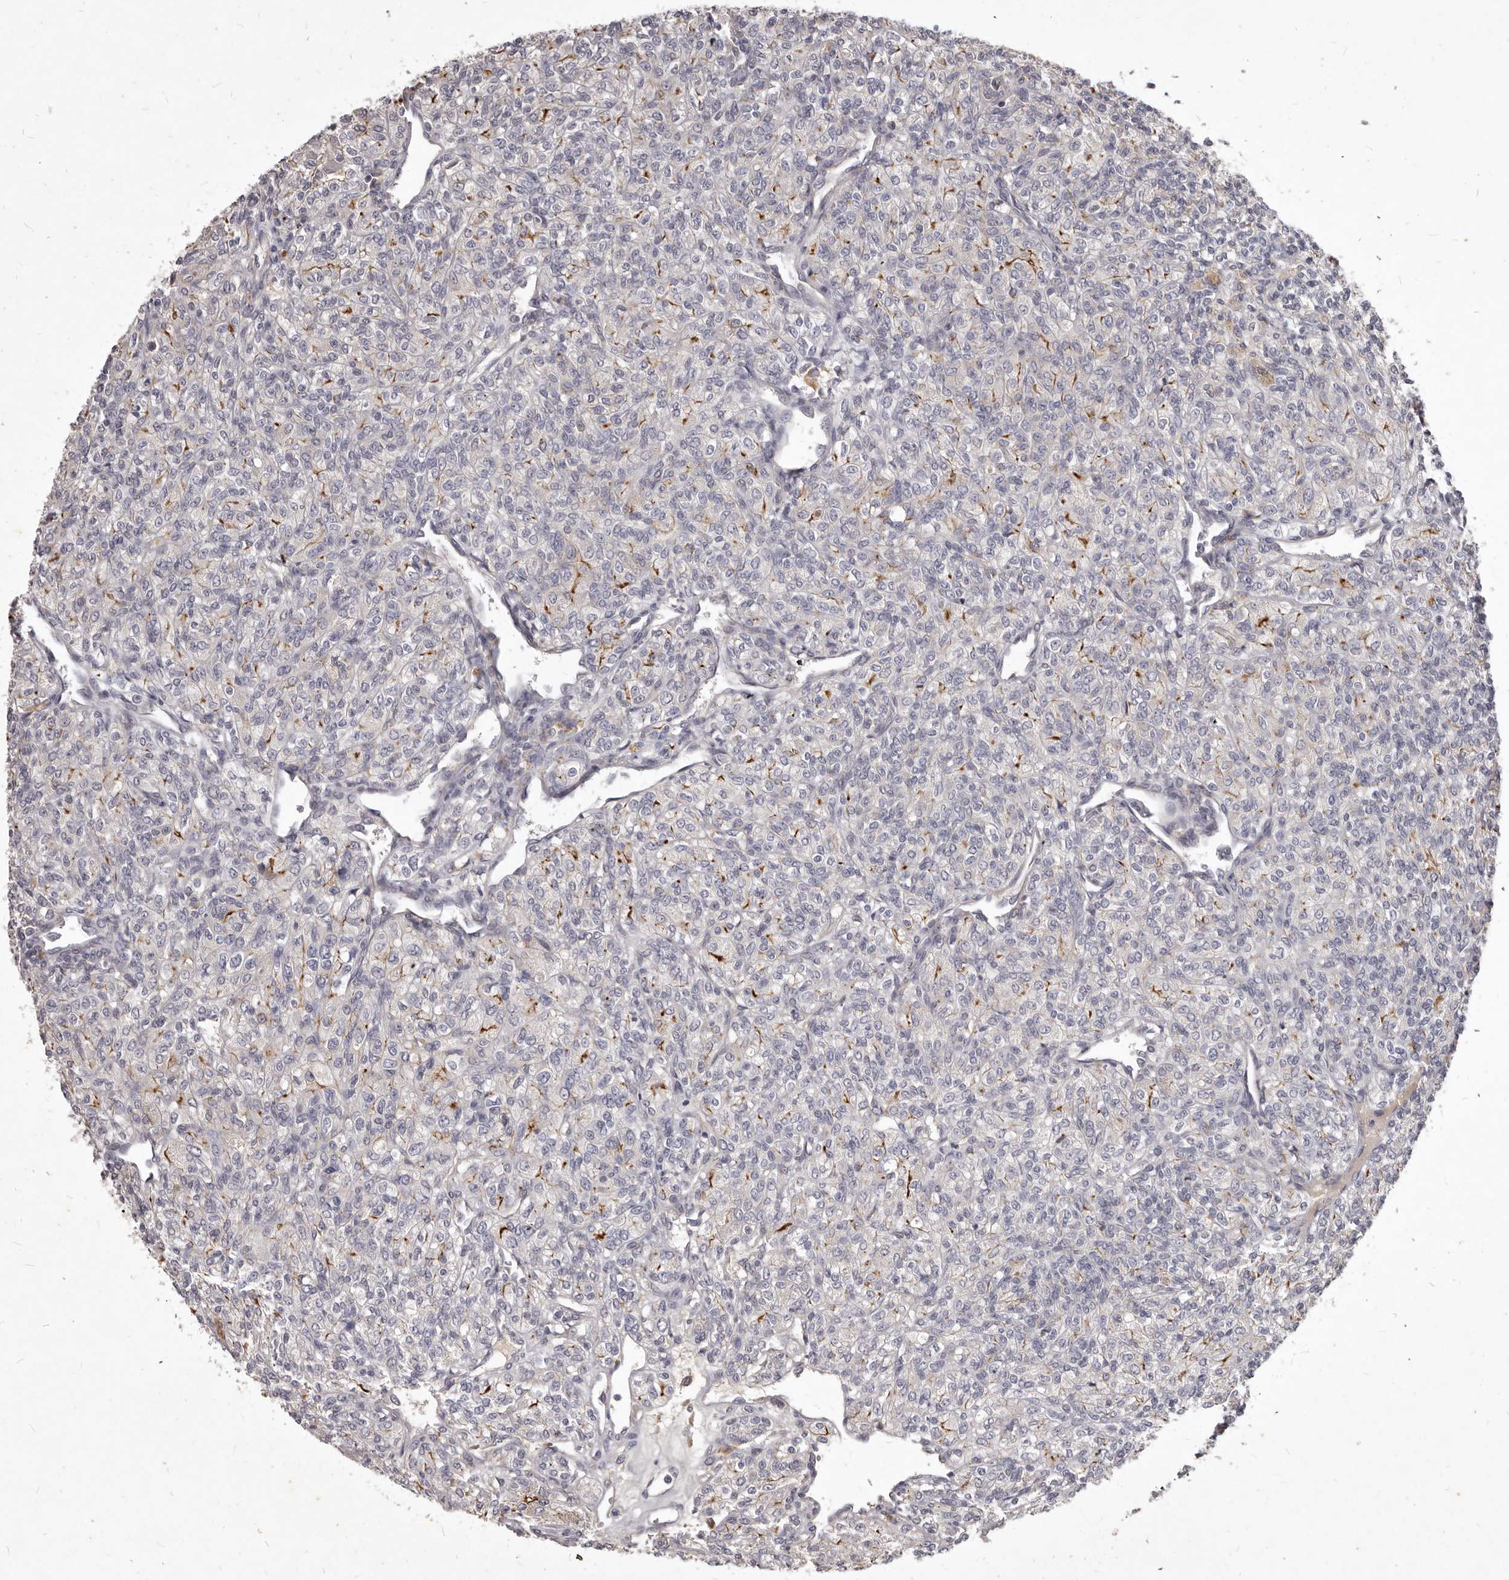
{"staining": {"intensity": "moderate", "quantity": "<25%", "location": "cytoplasmic/membranous"}, "tissue": "renal cancer", "cell_type": "Tumor cells", "image_type": "cancer", "snomed": [{"axis": "morphology", "description": "Adenocarcinoma, NOS"}, {"axis": "topography", "description": "Kidney"}], "caption": "The micrograph reveals a brown stain indicating the presence of a protein in the cytoplasmic/membranous of tumor cells in adenocarcinoma (renal).", "gene": "GPRC5C", "patient": {"sex": "male", "age": 77}}